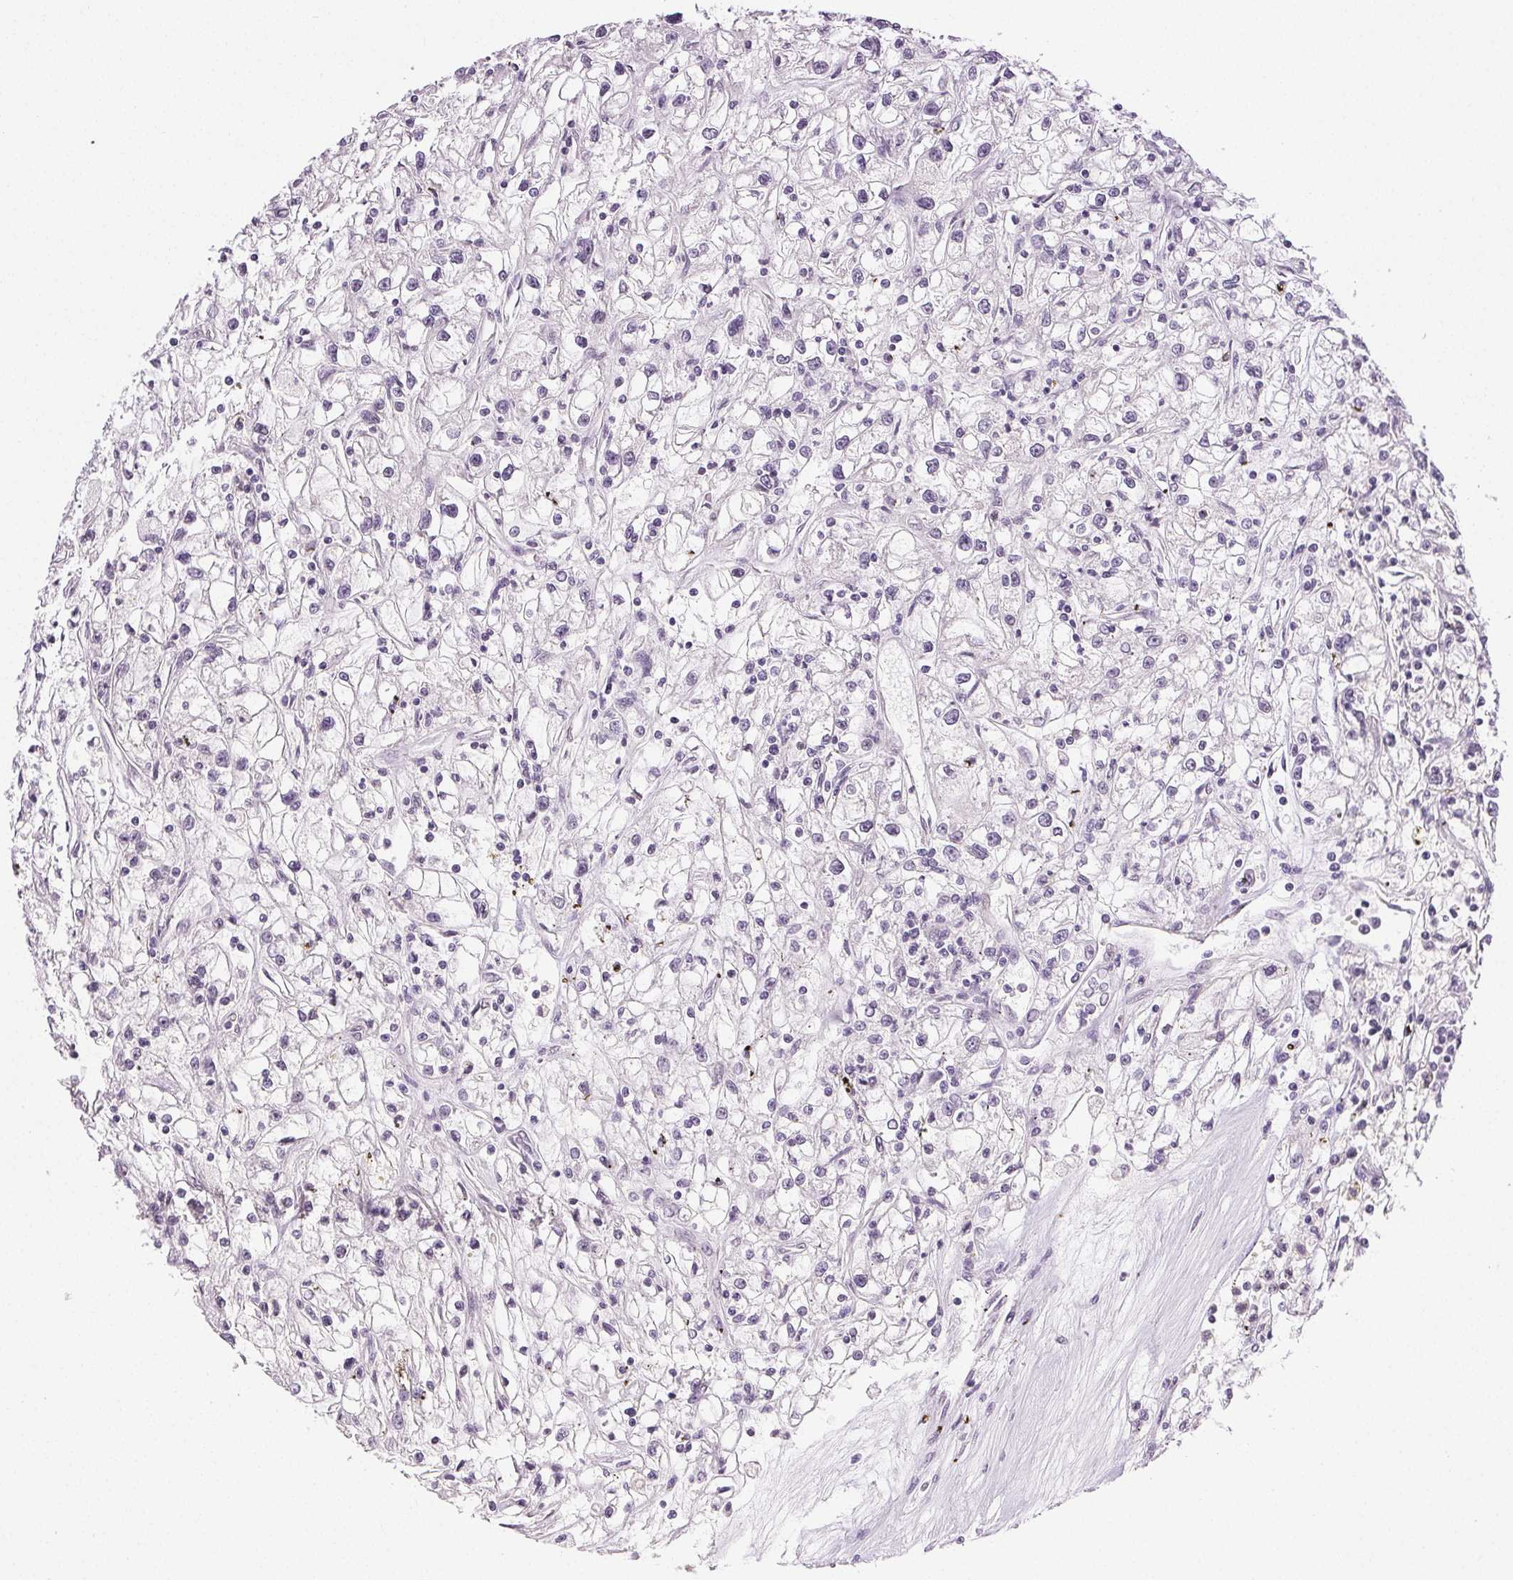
{"staining": {"intensity": "negative", "quantity": "none", "location": "none"}, "tissue": "renal cancer", "cell_type": "Tumor cells", "image_type": "cancer", "snomed": [{"axis": "morphology", "description": "Adenocarcinoma, NOS"}, {"axis": "topography", "description": "Kidney"}], "caption": "Tumor cells are negative for brown protein staining in renal cancer.", "gene": "PLCB1", "patient": {"sex": "female", "age": 59}}